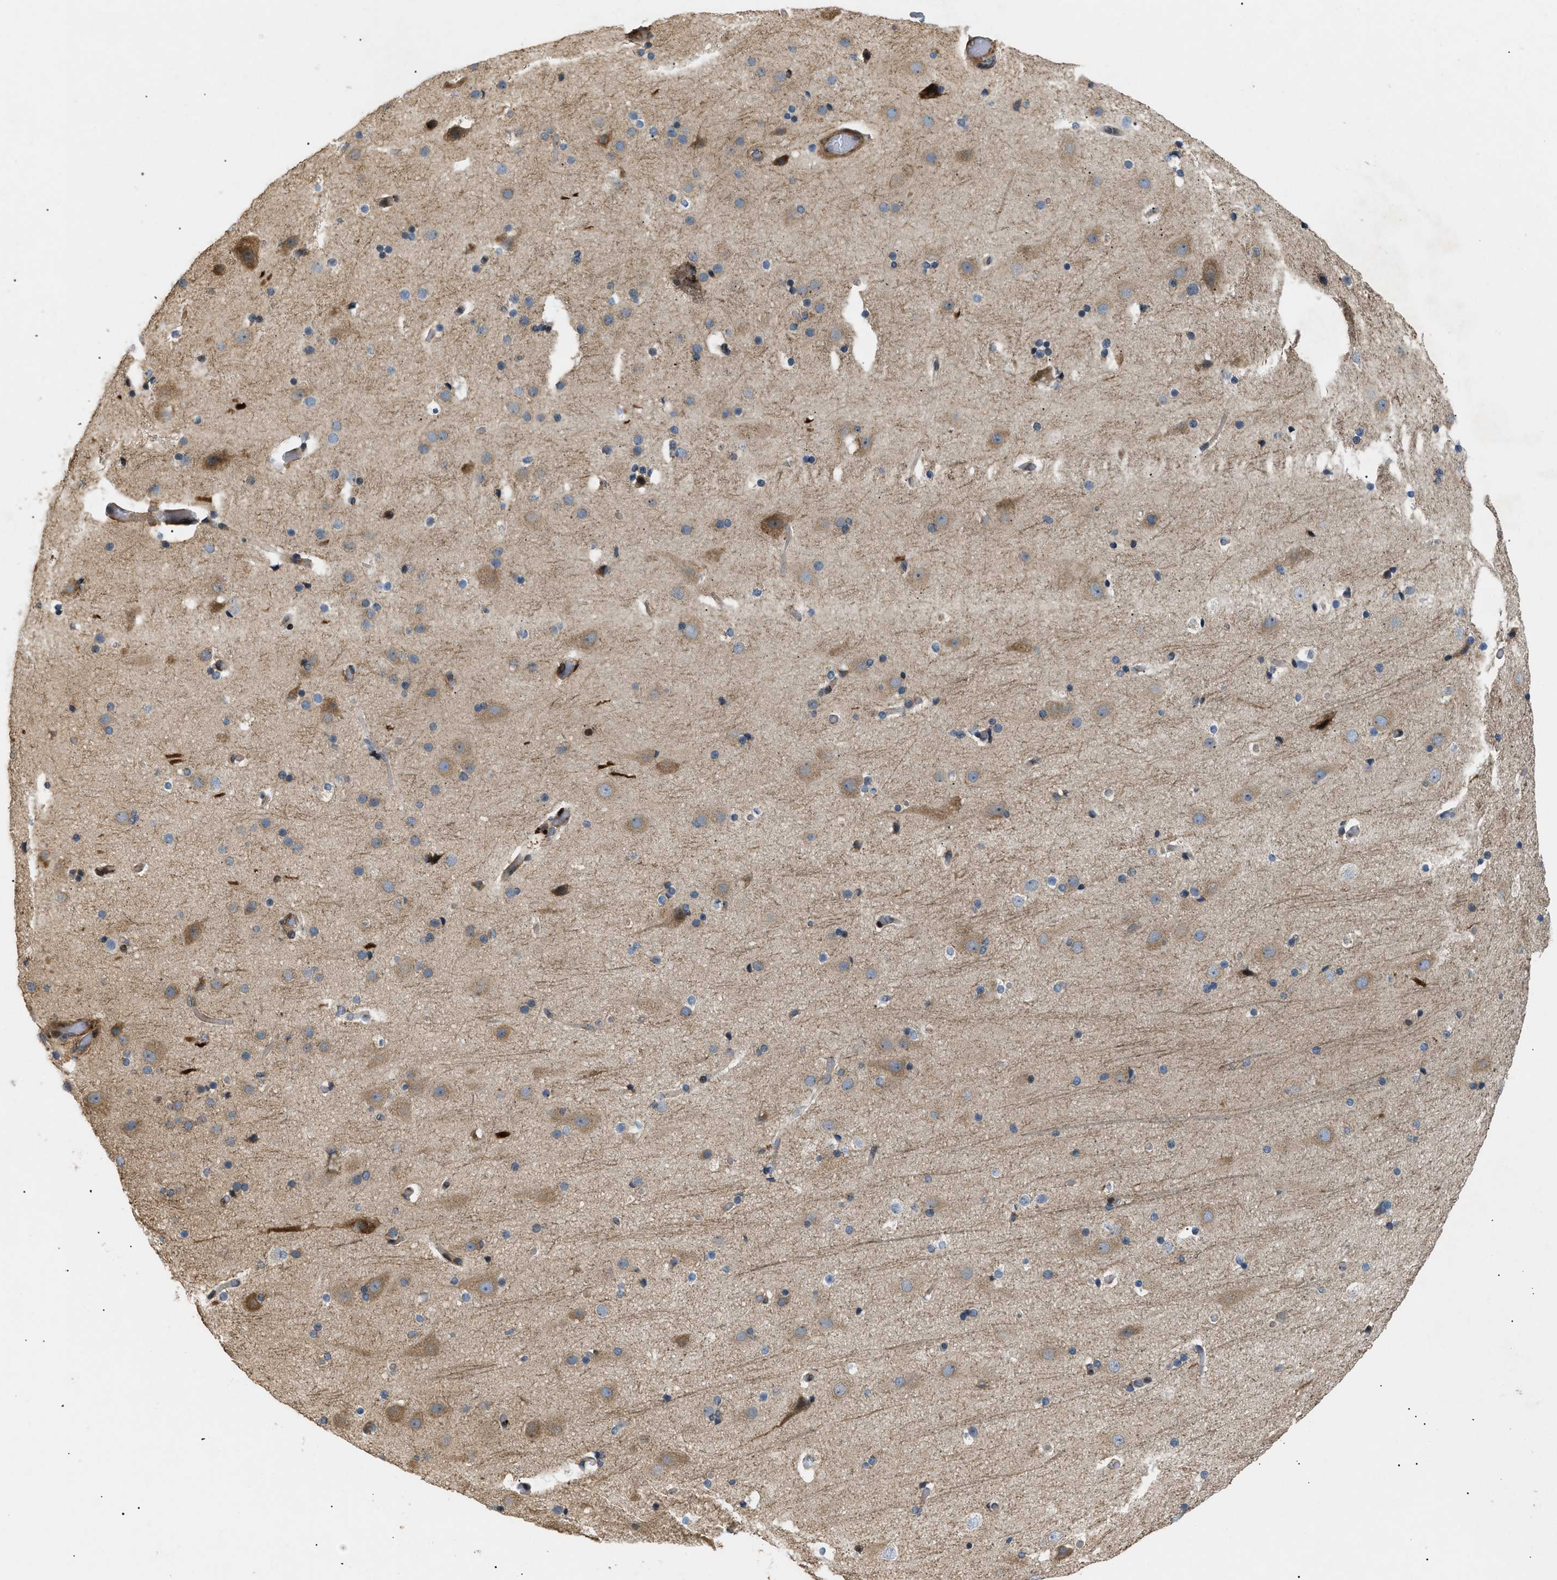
{"staining": {"intensity": "moderate", "quantity": "25%-75%", "location": "cytoplasmic/membranous"}, "tissue": "cerebral cortex", "cell_type": "Endothelial cells", "image_type": "normal", "snomed": [{"axis": "morphology", "description": "Normal tissue, NOS"}, {"axis": "topography", "description": "Cerebral cortex"}], "caption": "A brown stain shows moderate cytoplasmic/membranous expression of a protein in endothelial cells of benign cerebral cortex. (DAB = brown stain, brightfield microscopy at high magnification).", "gene": "LYSMD3", "patient": {"sex": "male", "age": 57}}